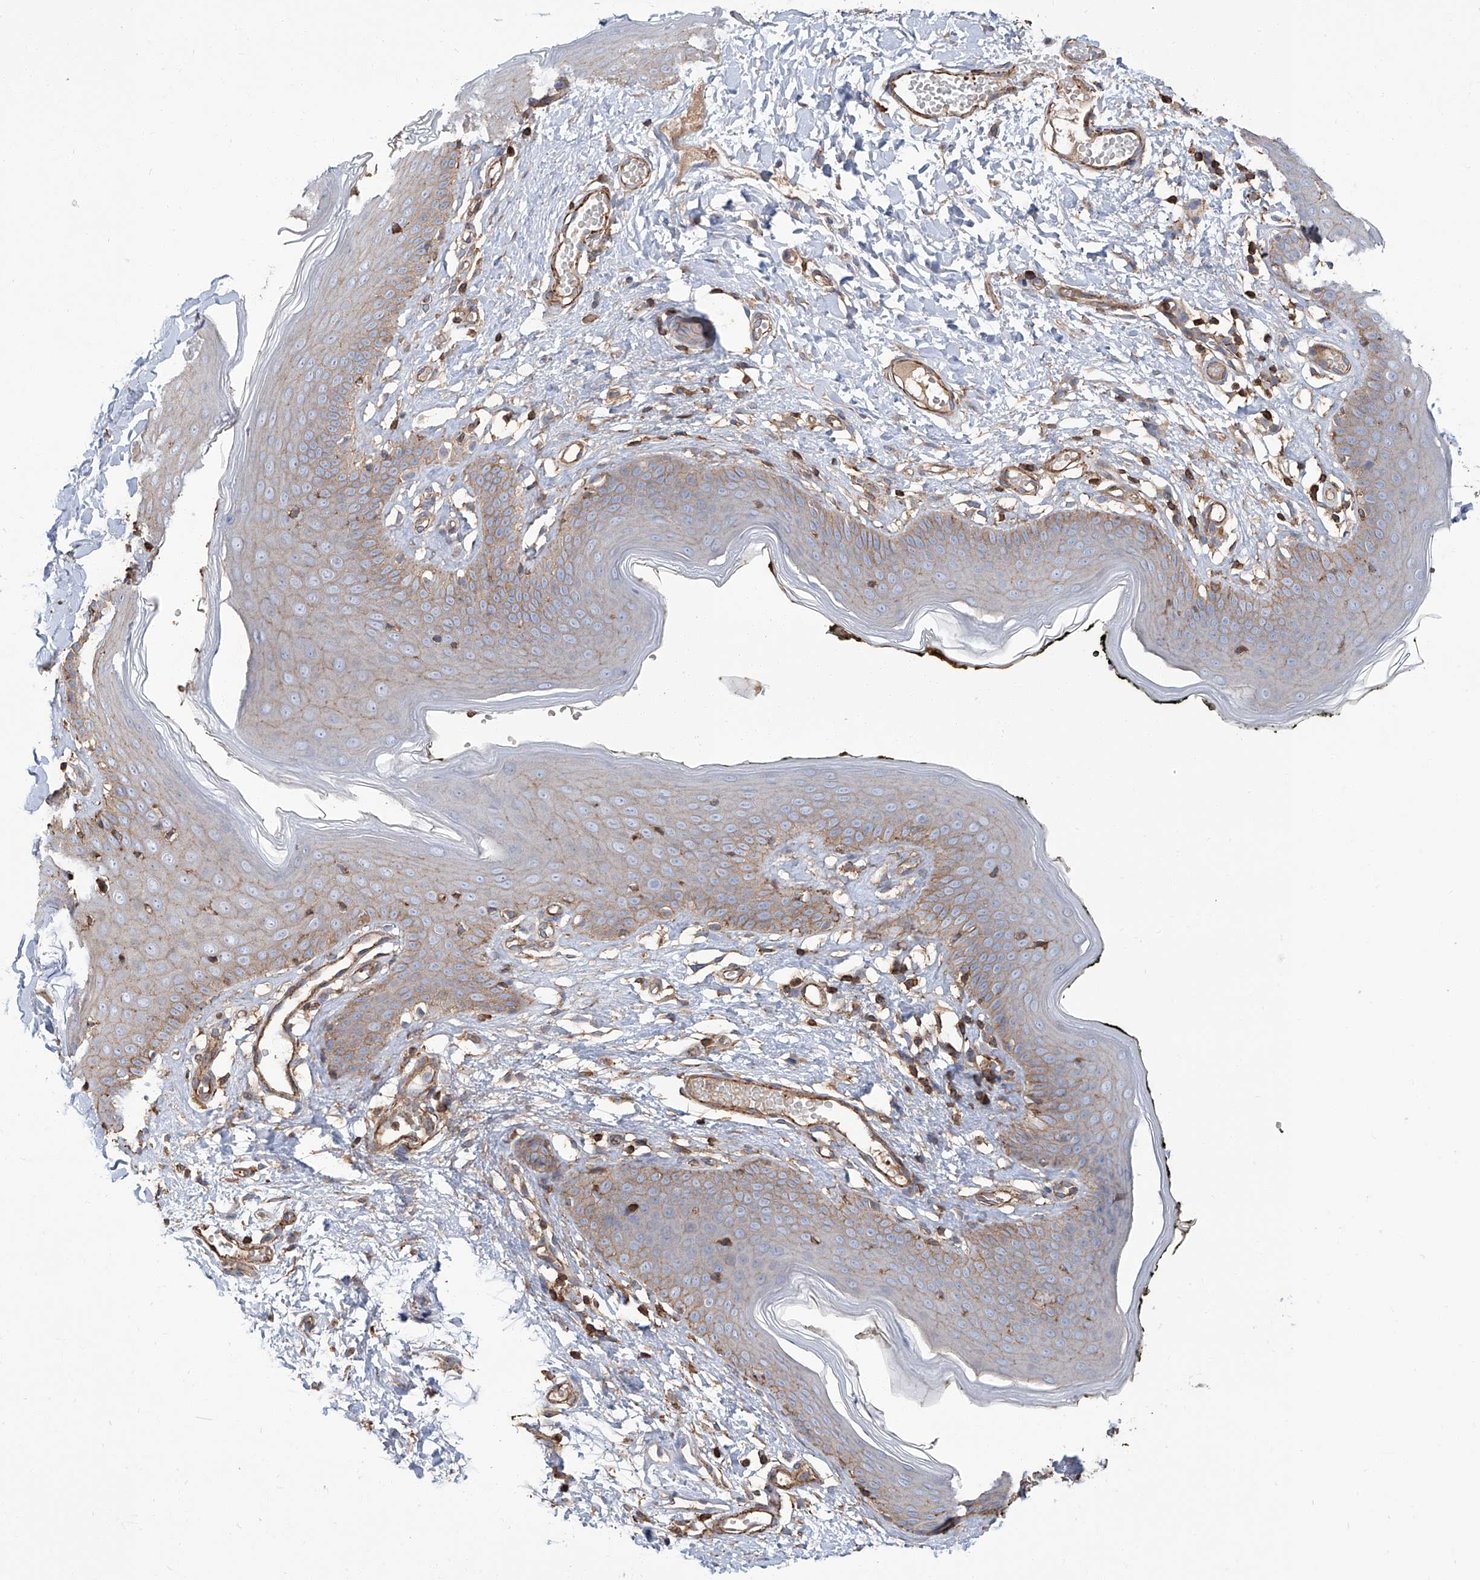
{"staining": {"intensity": "weak", "quantity": "25%-75%", "location": "cytoplasmic/membranous"}, "tissue": "skin", "cell_type": "Epidermal cells", "image_type": "normal", "snomed": [{"axis": "morphology", "description": "Normal tissue, NOS"}, {"axis": "morphology", "description": "Inflammation, NOS"}, {"axis": "topography", "description": "Vulva"}], "caption": "Protein expression by immunohistochemistry (IHC) demonstrates weak cytoplasmic/membranous expression in approximately 25%-75% of epidermal cells in normal skin.", "gene": "PIEZO2", "patient": {"sex": "female", "age": 84}}